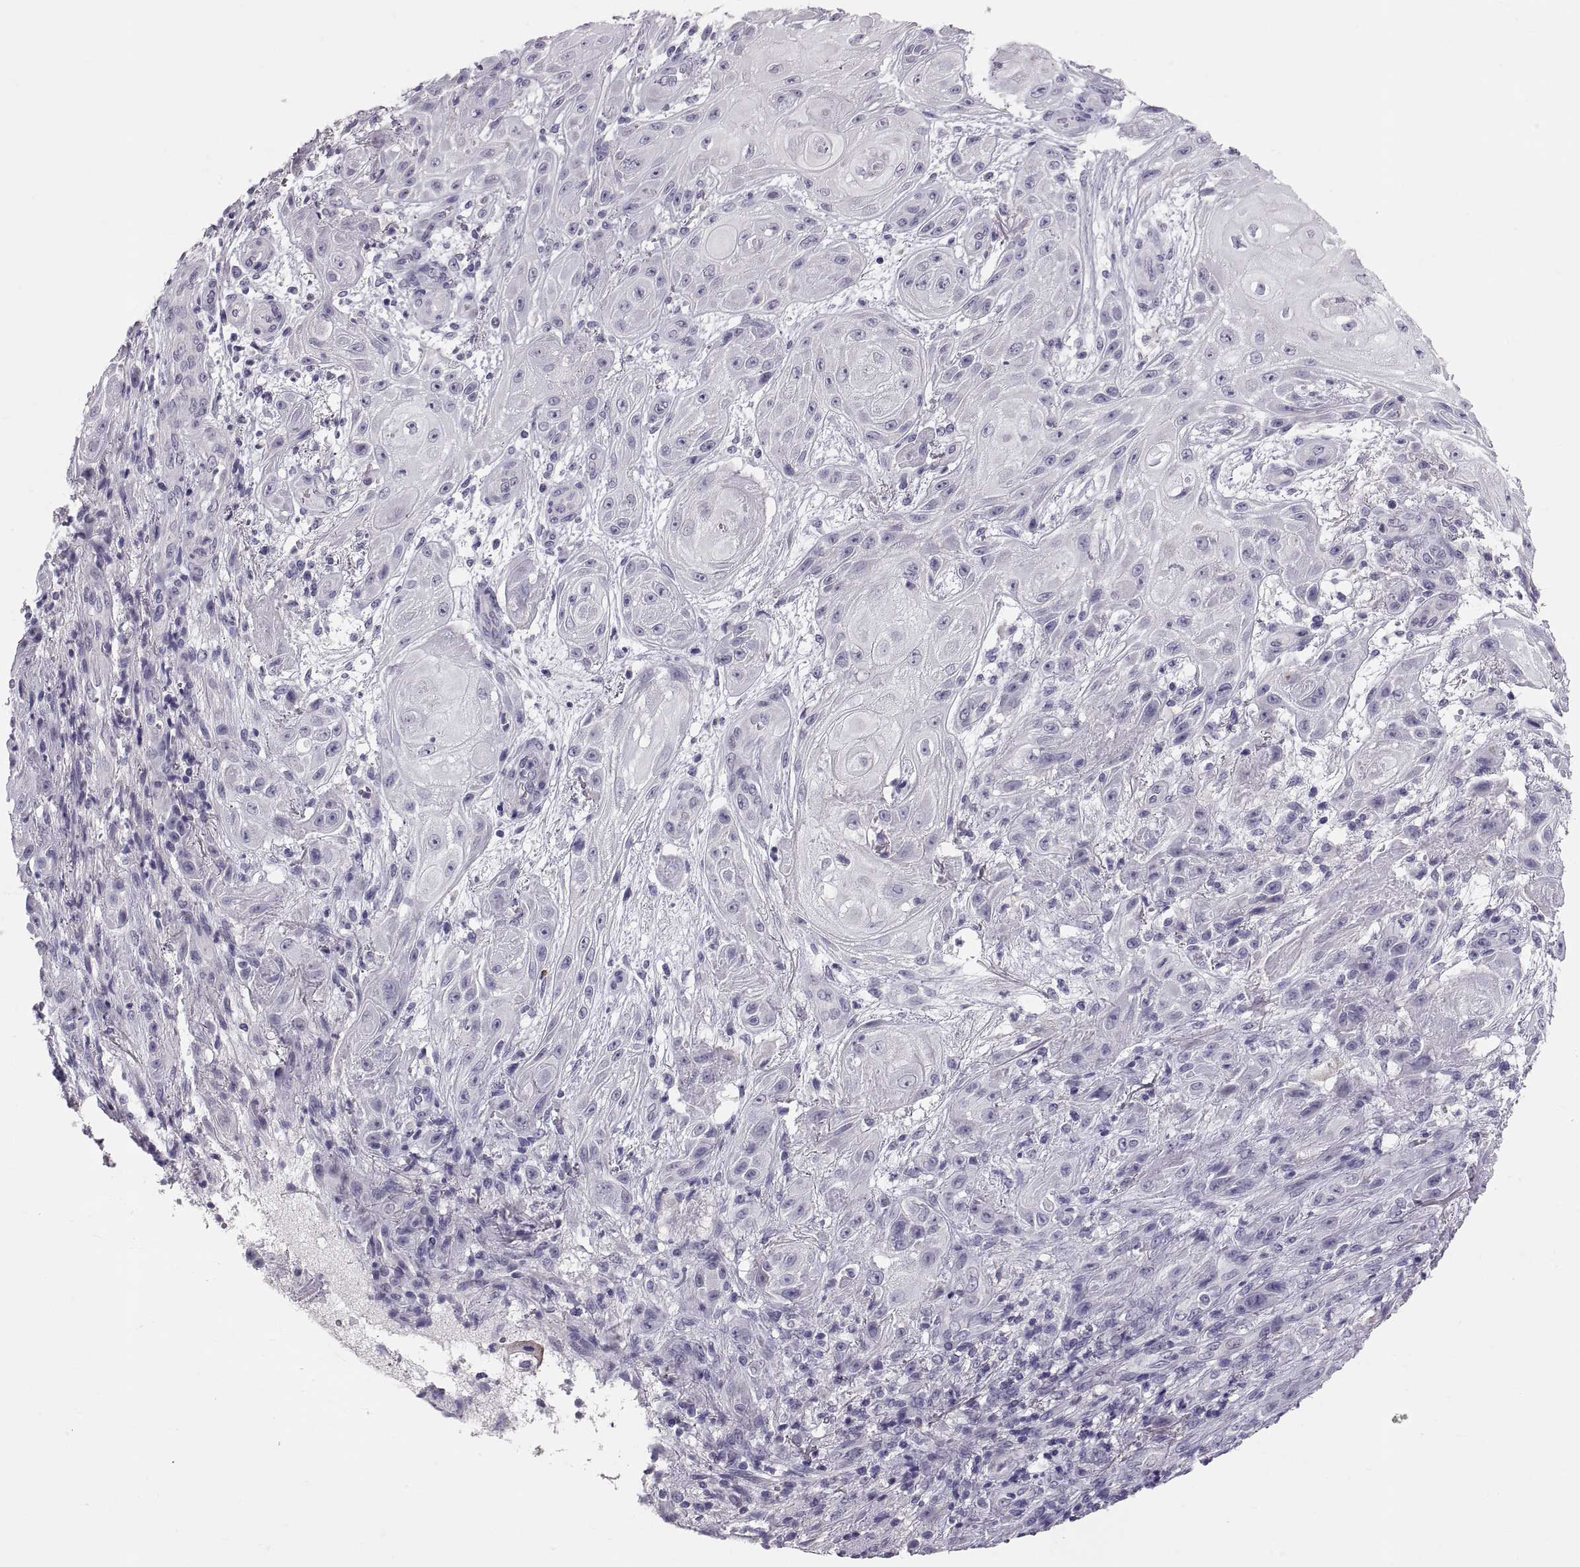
{"staining": {"intensity": "negative", "quantity": "none", "location": "none"}, "tissue": "skin cancer", "cell_type": "Tumor cells", "image_type": "cancer", "snomed": [{"axis": "morphology", "description": "Squamous cell carcinoma, NOS"}, {"axis": "topography", "description": "Skin"}], "caption": "There is no significant staining in tumor cells of skin squamous cell carcinoma. Nuclei are stained in blue.", "gene": "PTN", "patient": {"sex": "male", "age": 62}}